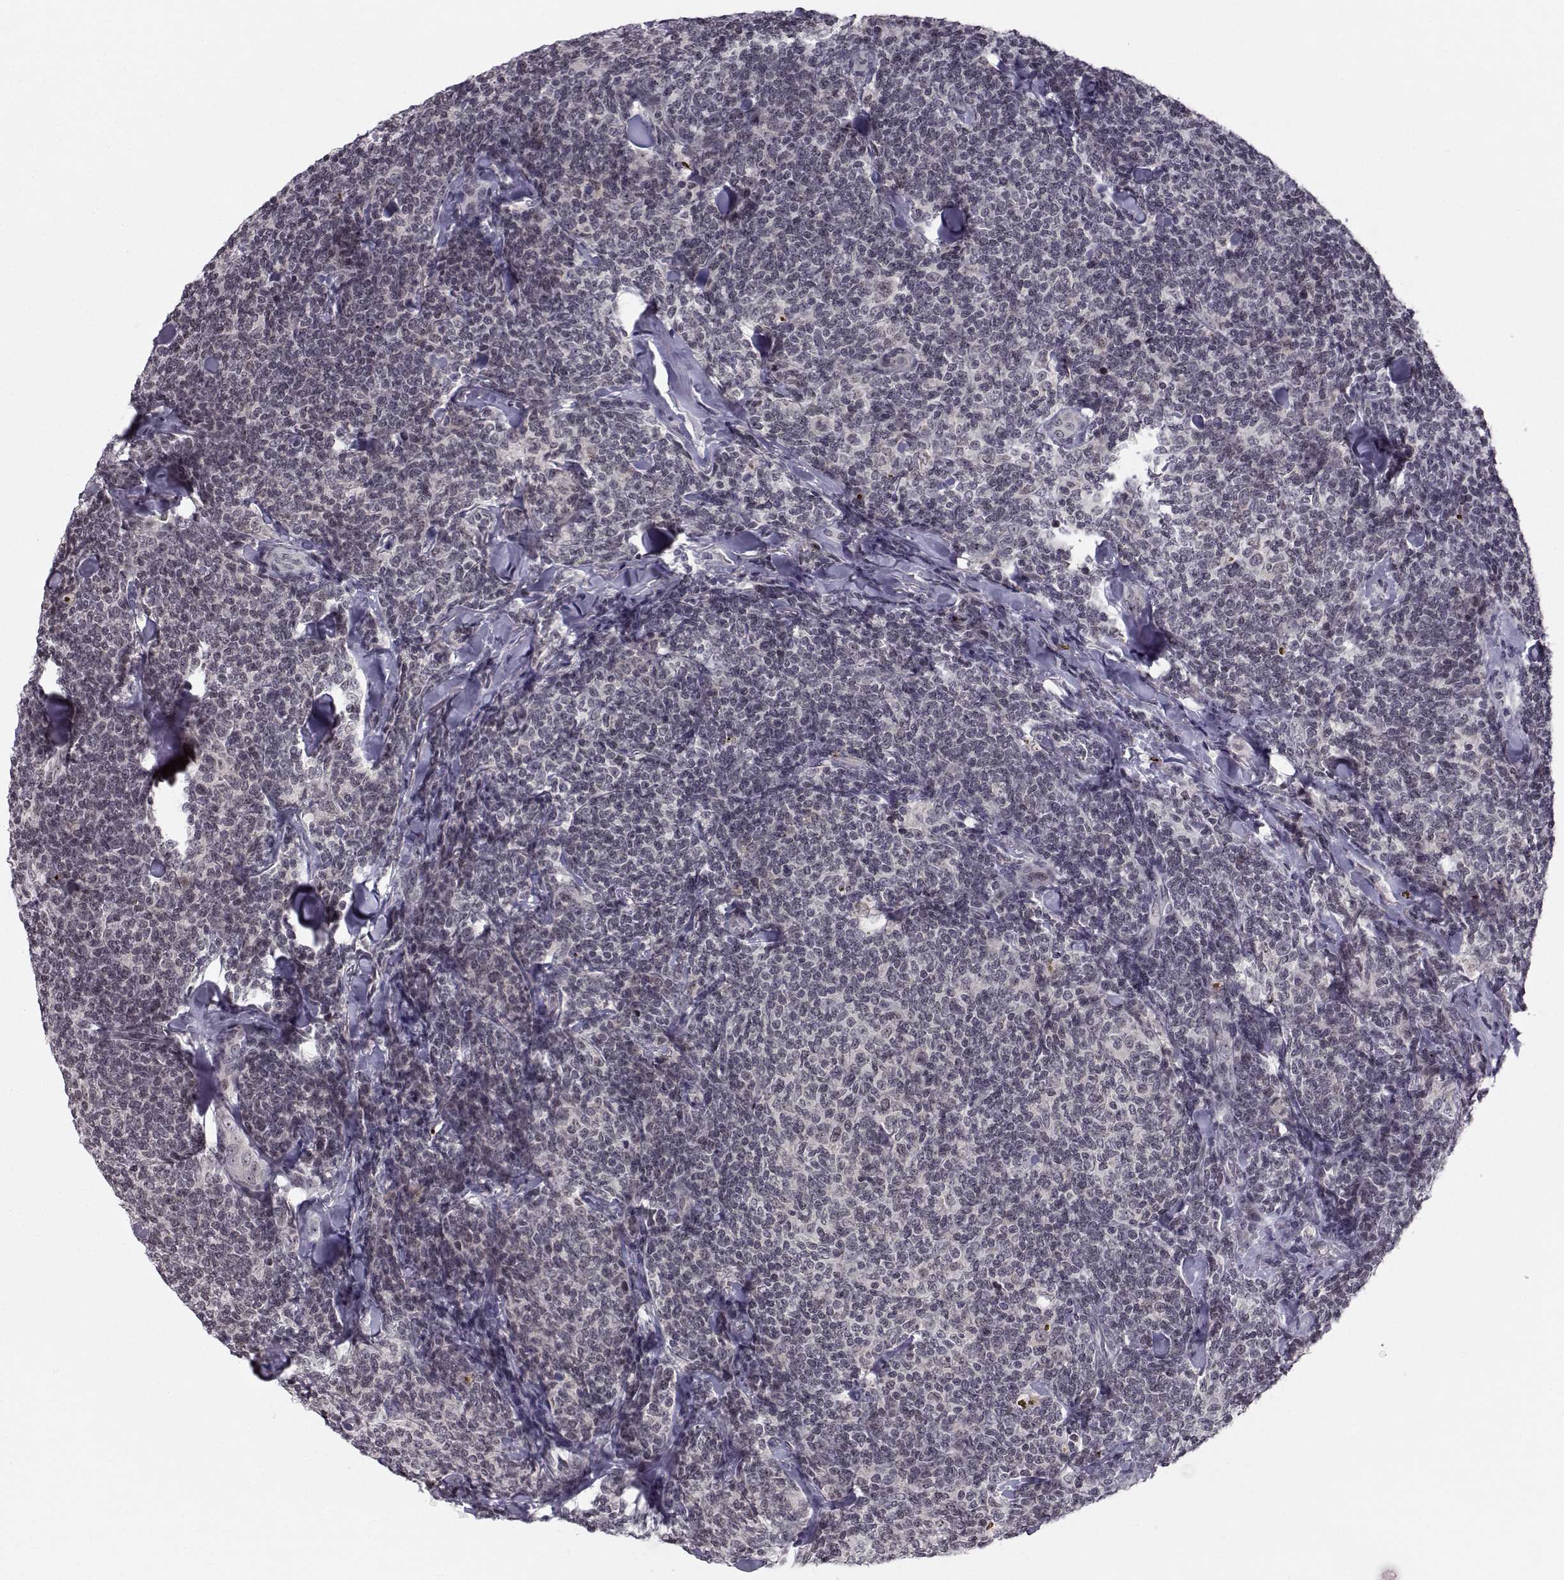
{"staining": {"intensity": "negative", "quantity": "none", "location": "none"}, "tissue": "lymphoma", "cell_type": "Tumor cells", "image_type": "cancer", "snomed": [{"axis": "morphology", "description": "Malignant lymphoma, non-Hodgkin's type, Low grade"}, {"axis": "topography", "description": "Lymph node"}], "caption": "DAB (3,3'-diaminobenzidine) immunohistochemical staining of human malignant lymphoma, non-Hodgkin's type (low-grade) shows no significant expression in tumor cells. The staining was performed using DAB to visualize the protein expression in brown, while the nuclei were stained in blue with hematoxylin (Magnification: 20x).", "gene": "MARCHF4", "patient": {"sex": "female", "age": 56}}